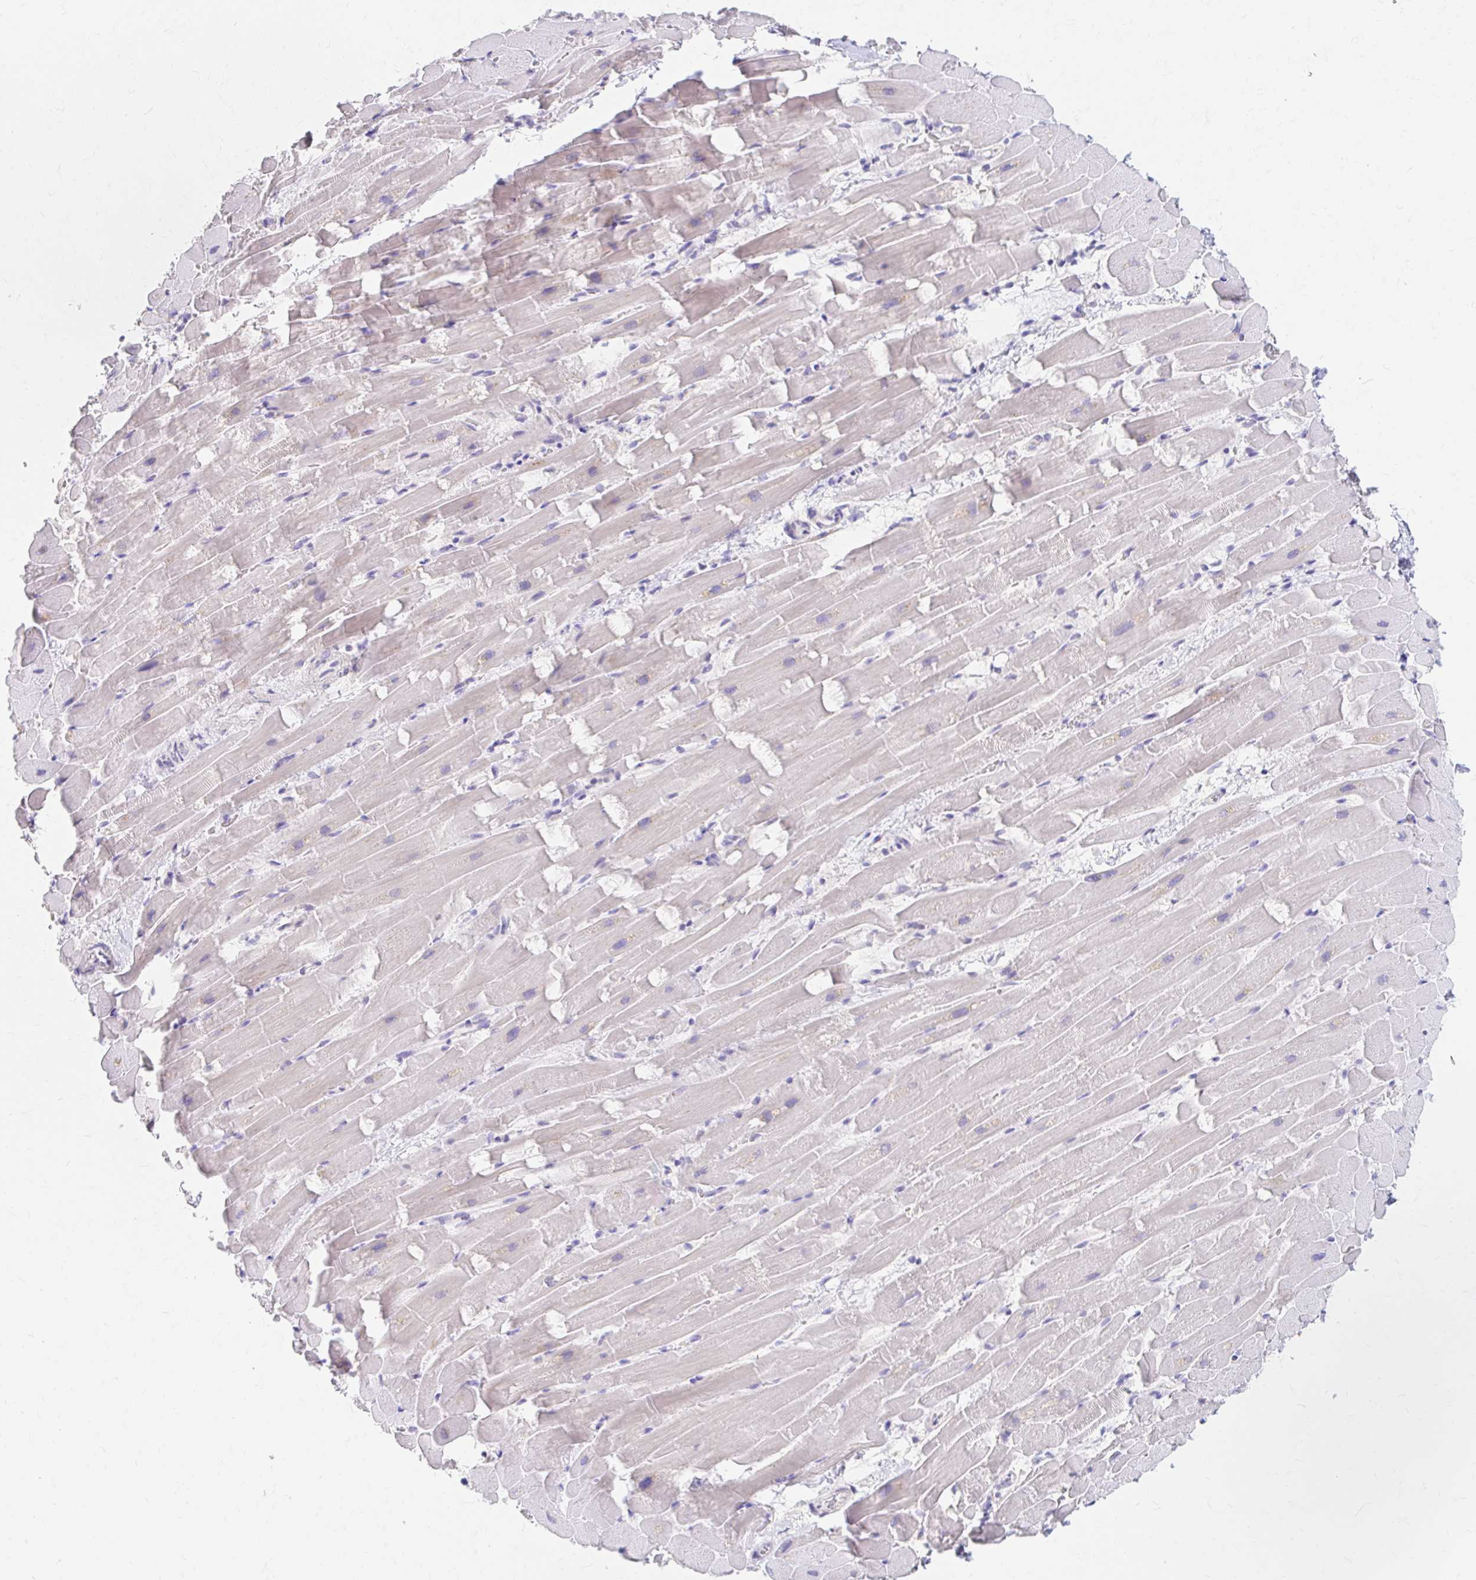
{"staining": {"intensity": "weak", "quantity": "<25%", "location": "cytoplasmic/membranous"}, "tissue": "heart muscle", "cell_type": "Cardiomyocytes", "image_type": "normal", "snomed": [{"axis": "morphology", "description": "Normal tissue, NOS"}, {"axis": "topography", "description": "Heart"}], "caption": "This photomicrograph is of unremarkable heart muscle stained with IHC to label a protein in brown with the nuclei are counter-stained blue. There is no expression in cardiomyocytes.", "gene": "AZGP1", "patient": {"sex": "male", "age": 37}}